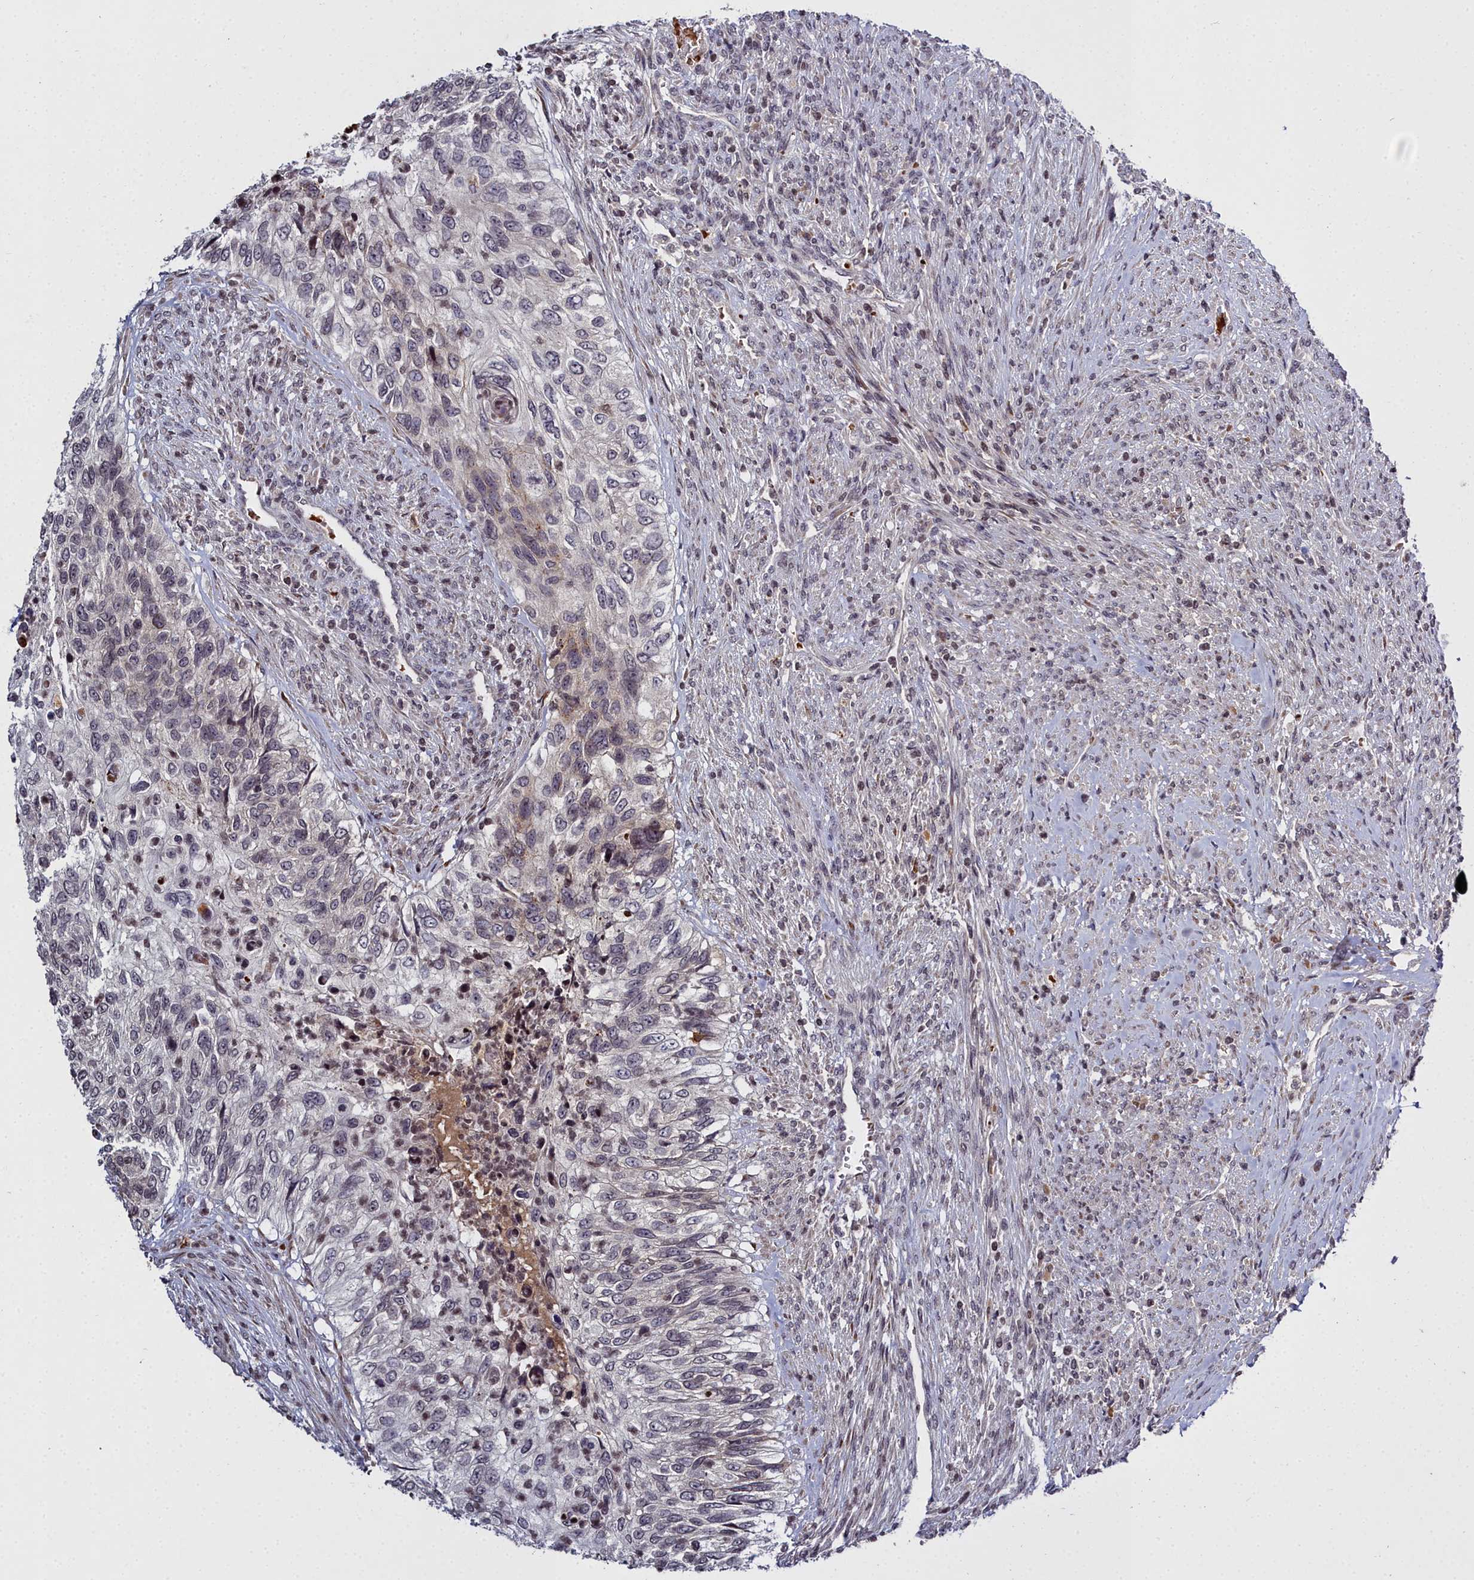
{"staining": {"intensity": "weak", "quantity": "<25%", "location": "cytoplasmic/membranous"}, "tissue": "urothelial cancer", "cell_type": "Tumor cells", "image_type": "cancer", "snomed": [{"axis": "morphology", "description": "Urothelial carcinoma, High grade"}, {"axis": "topography", "description": "Urinary bladder"}], "caption": "High magnification brightfield microscopy of urothelial cancer stained with DAB (3,3'-diaminobenzidine) (brown) and counterstained with hematoxylin (blue): tumor cells show no significant positivity. The staining is performed using DAB (3,3'-diaminobenzidine) brown chromogen with nuclei counter-stained in using hematoxylin.", "gene": "FZD4", "patient": {"sex": "female", "age": 60}}